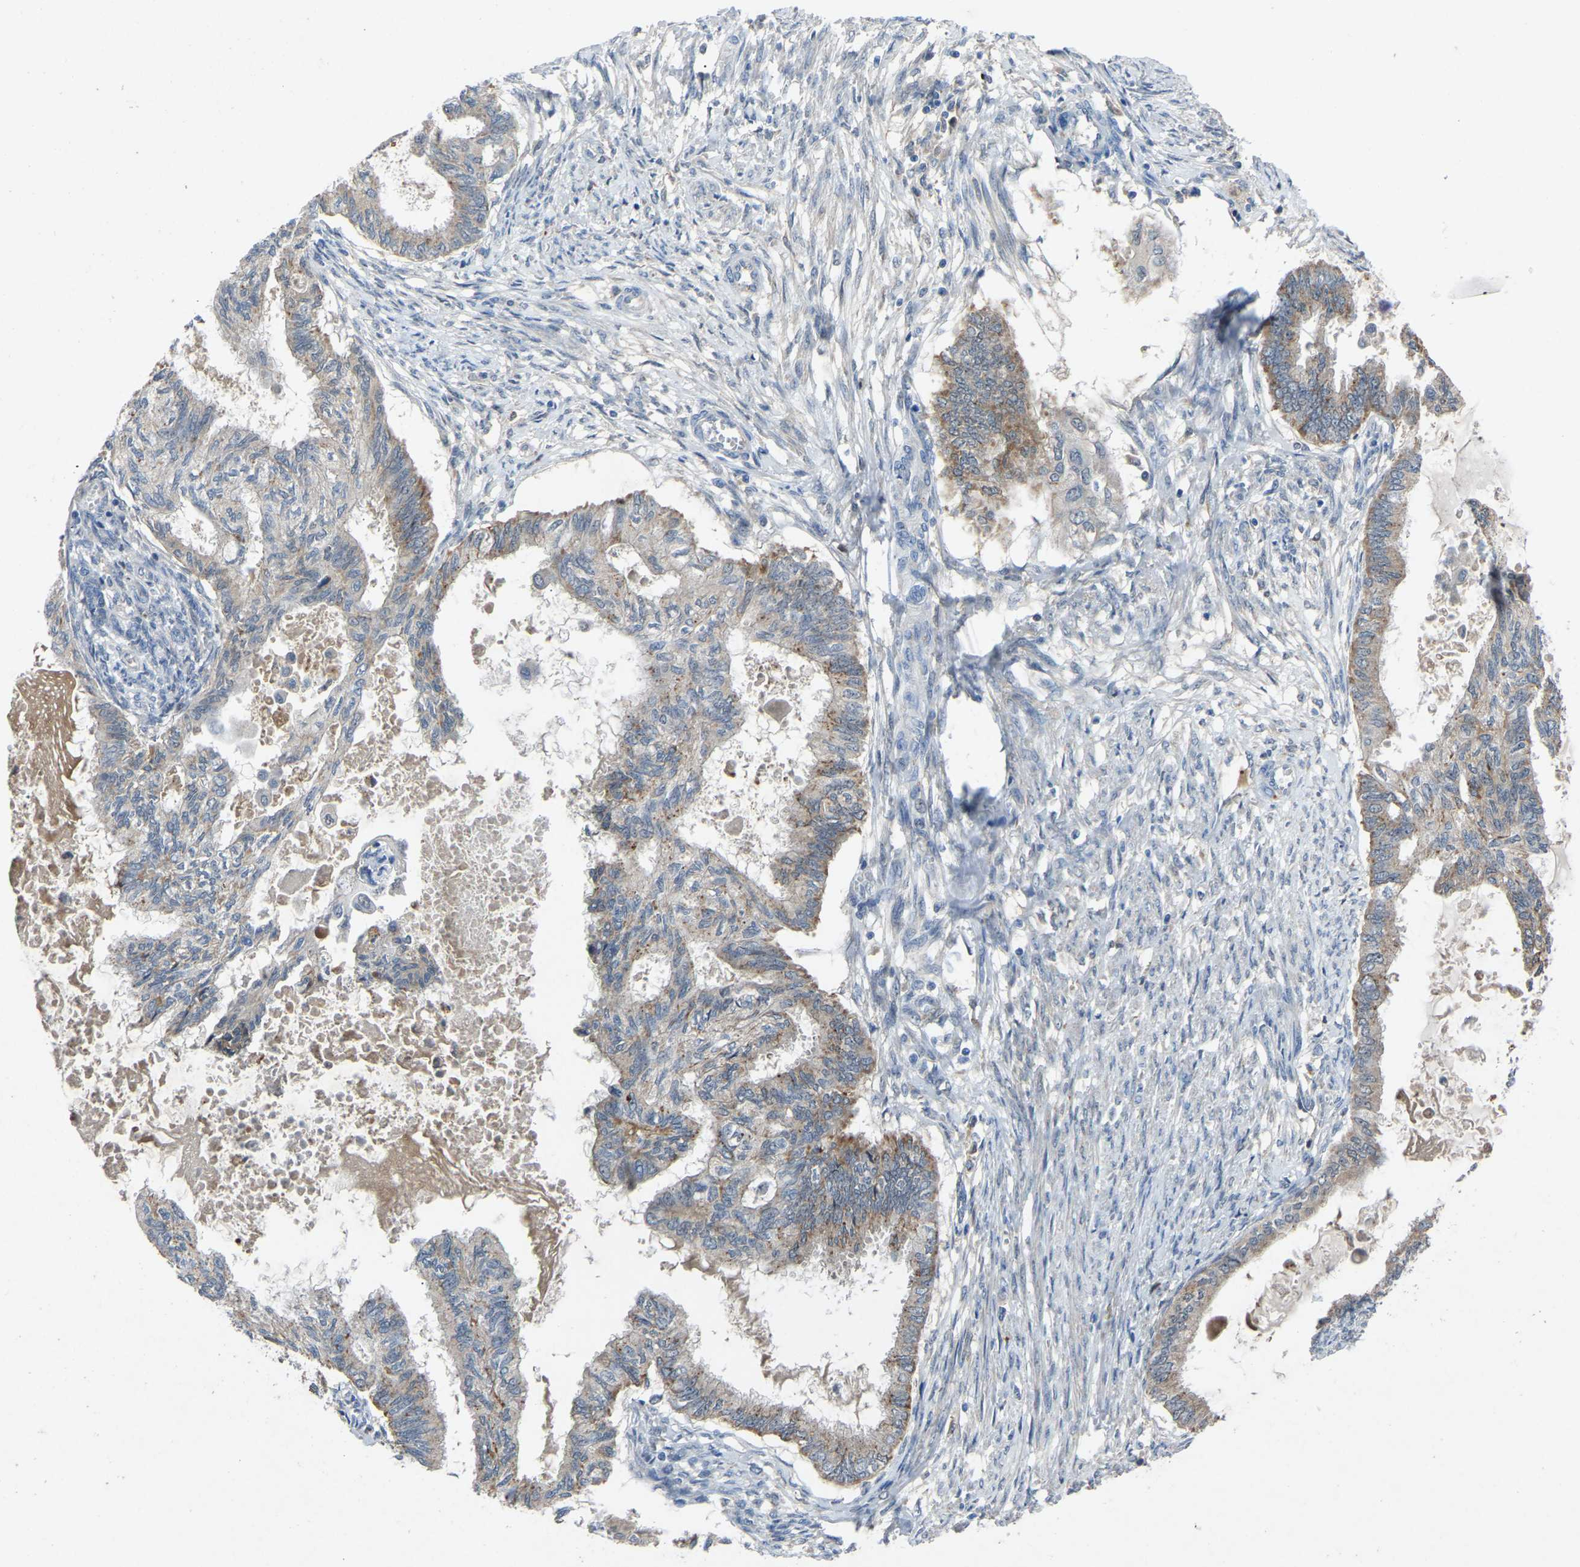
{"staining": {"intensity": "weak", "quantity": "<25%", "location": "cytoplasmic/membranous"}, "tissue": "cervical cancer", "cell_type": "Tumor cells", "image_type": "cancer", "snomed": [{"axis": "morphology", "description": "Normal tissue, NOS"}, {"axis": "morphology", "description": "Adenocarcinoma, NOS"}, {"axis": "topography", "description": "Cervix"}, {"axis": "topography", "description": "Endometrium"}], "caption": "Tumor cells are negative for protein expression in human adenocarcinoma (cervical).", "gene": "FHIT", "patient": {"sex": "female", "age": 86}}